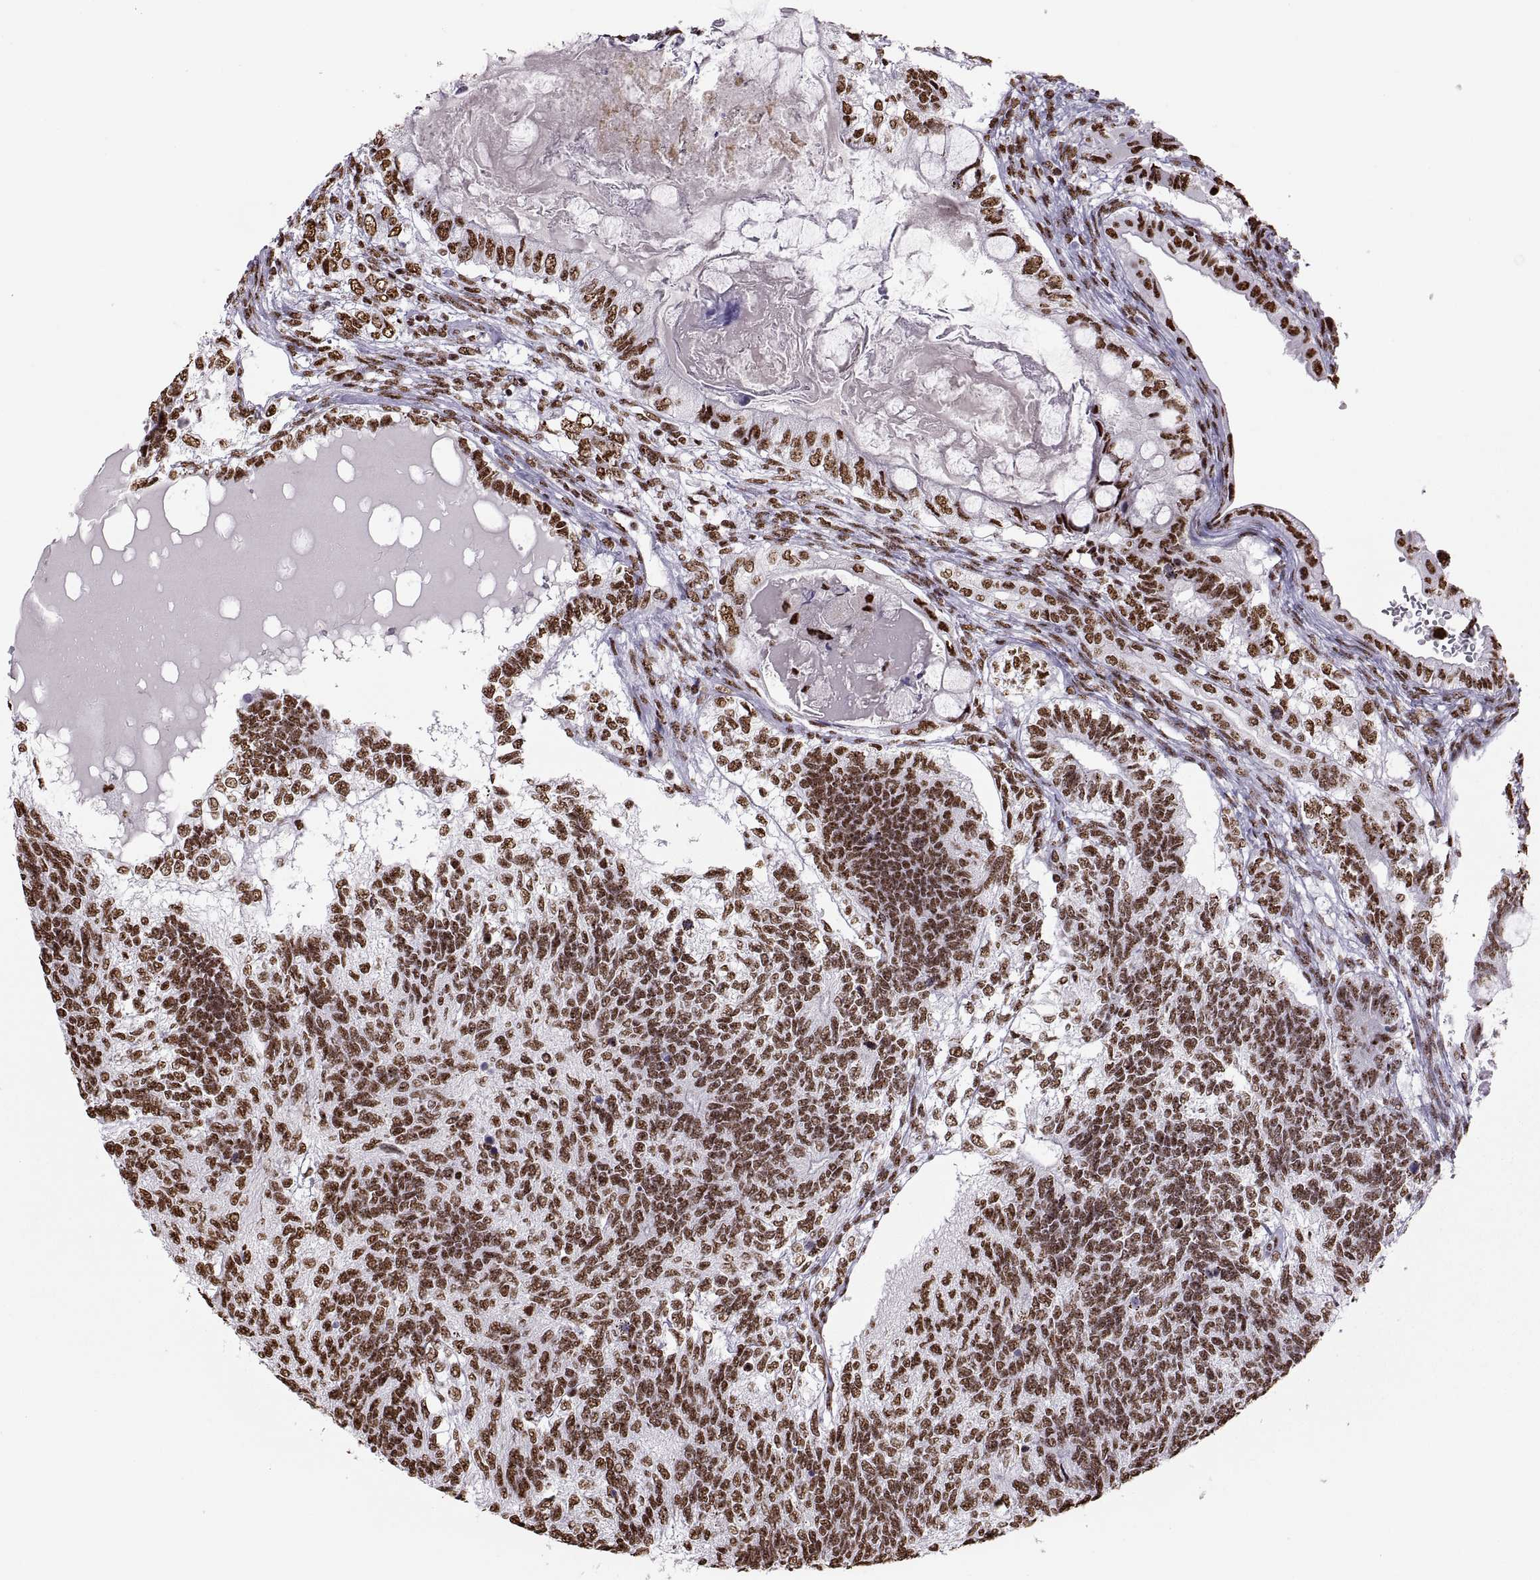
{"staining": {"intensity": "strong", "quantity": ">75%", "location": "nuclear"}, "tissue": "testis cancer", "cell_type": "Tumor cells", "image_type": "cancer", "snomed": [{"axis": "morphology", "description": "Seminoma, NOS"}, {"axis": "morphology", "description": "Carcinoma, Embryonal, NOS"}, {"axis": "topography", "description": "Testis"}], "caption": "Human testis cancer (seminoma) stained for a protein (brown) shows strong nuclear positive positivity in about >75% of tumor cells.", "gene": "SNAI1", "patient": {"sex": "male", "age": 41}}